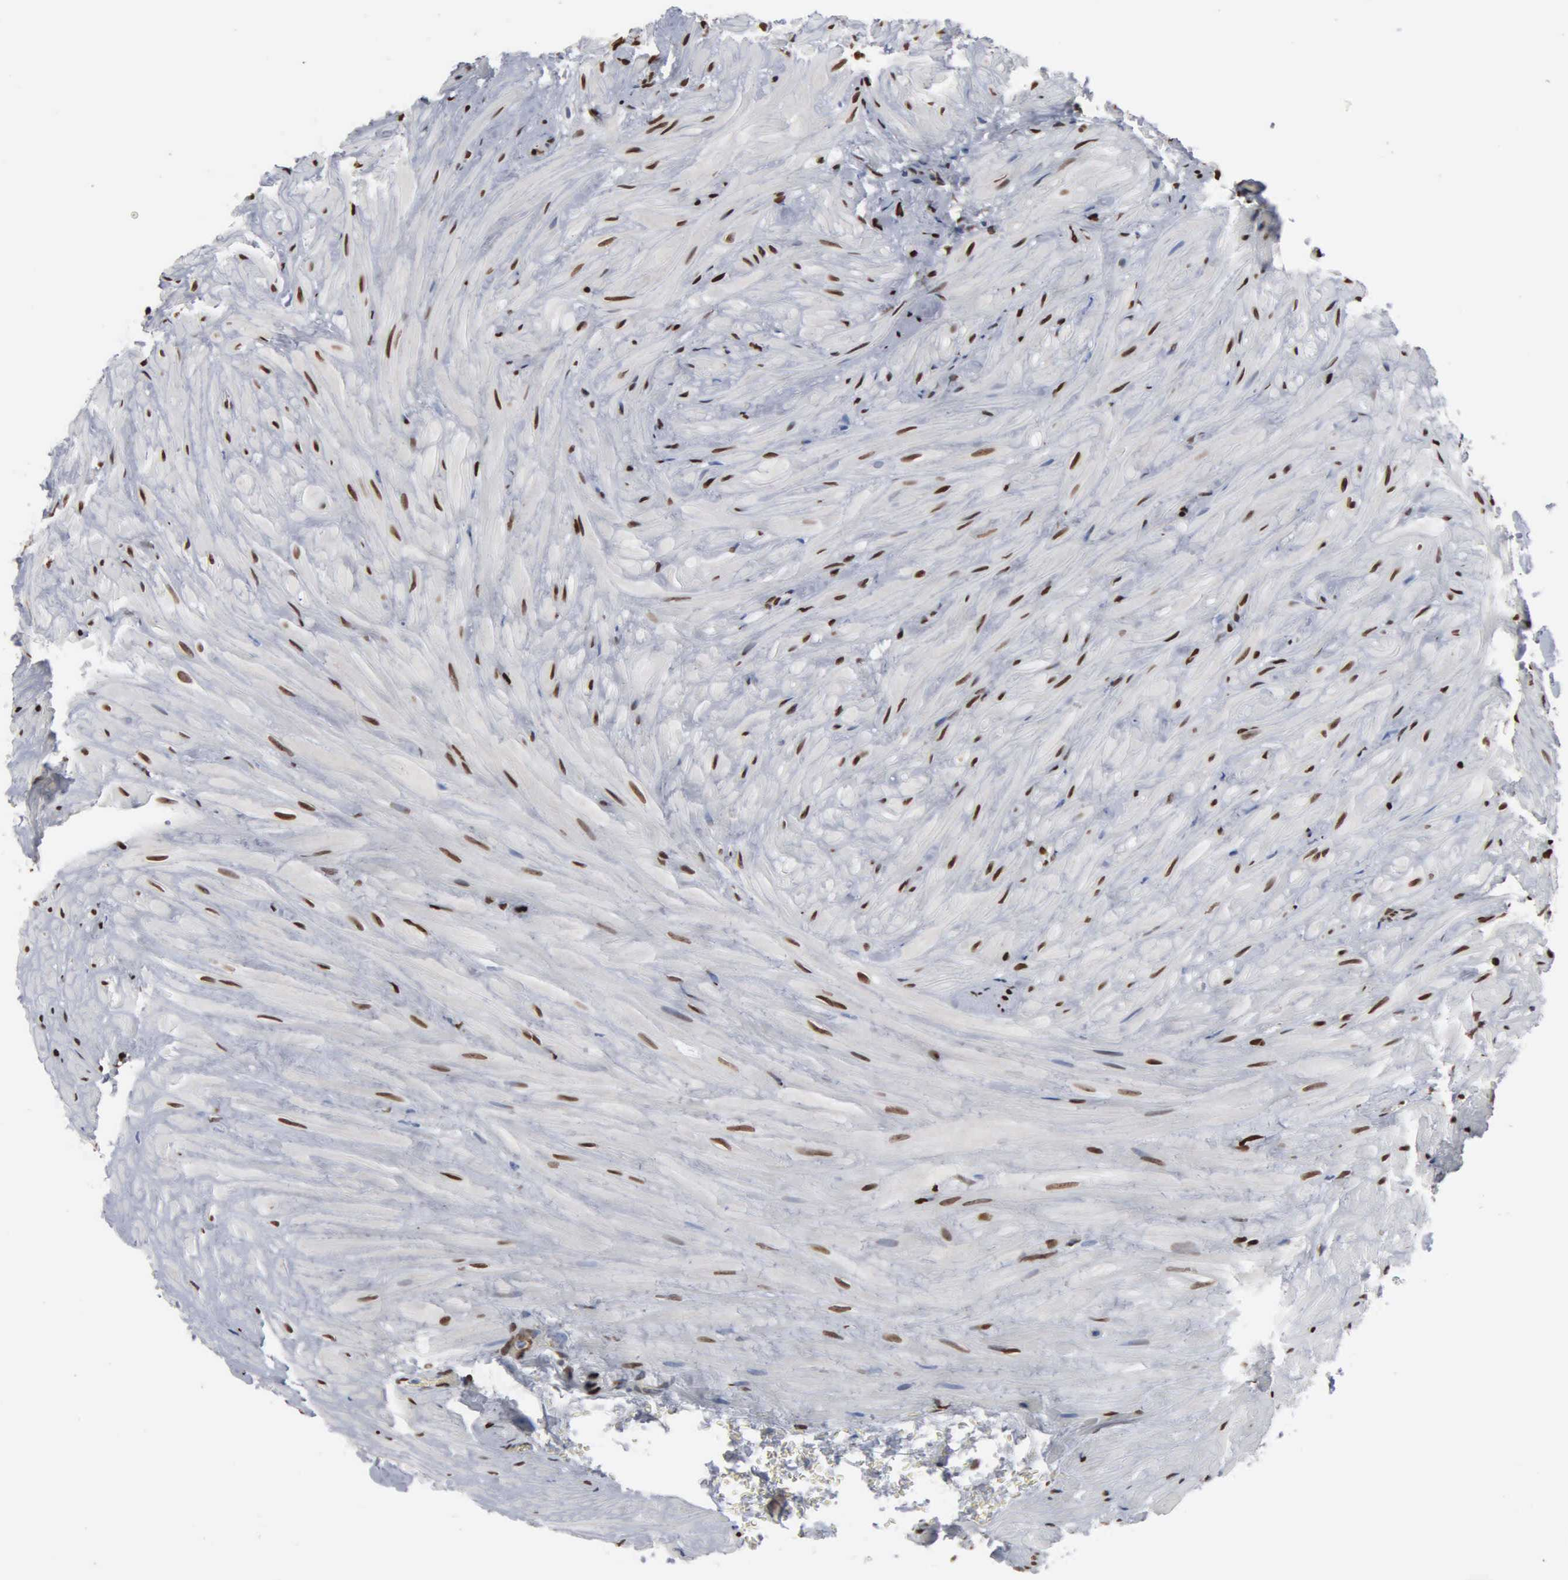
{"staining": {"intensity": "moderate", "quantity": "<25%", "location": "nuclear"}, "tissue": "seminal vesicle", "cell_type": "Glandular cells", "image_type": "normal", "snomed": [{"axis": "morphology", "description": "Normal tissue, NOS"}, {"axis": "topography", "description": "Seminal veicle"}], "caption": "Protein expression by IHC exhibits moderate nuclear staining in about <25% of glandular cells in normal seminal vesicle. (Brightfield microscopy of DAB IHC at high magnification).", "gene": "FGF2", "patient": {"sex": "male", "age": 69}}